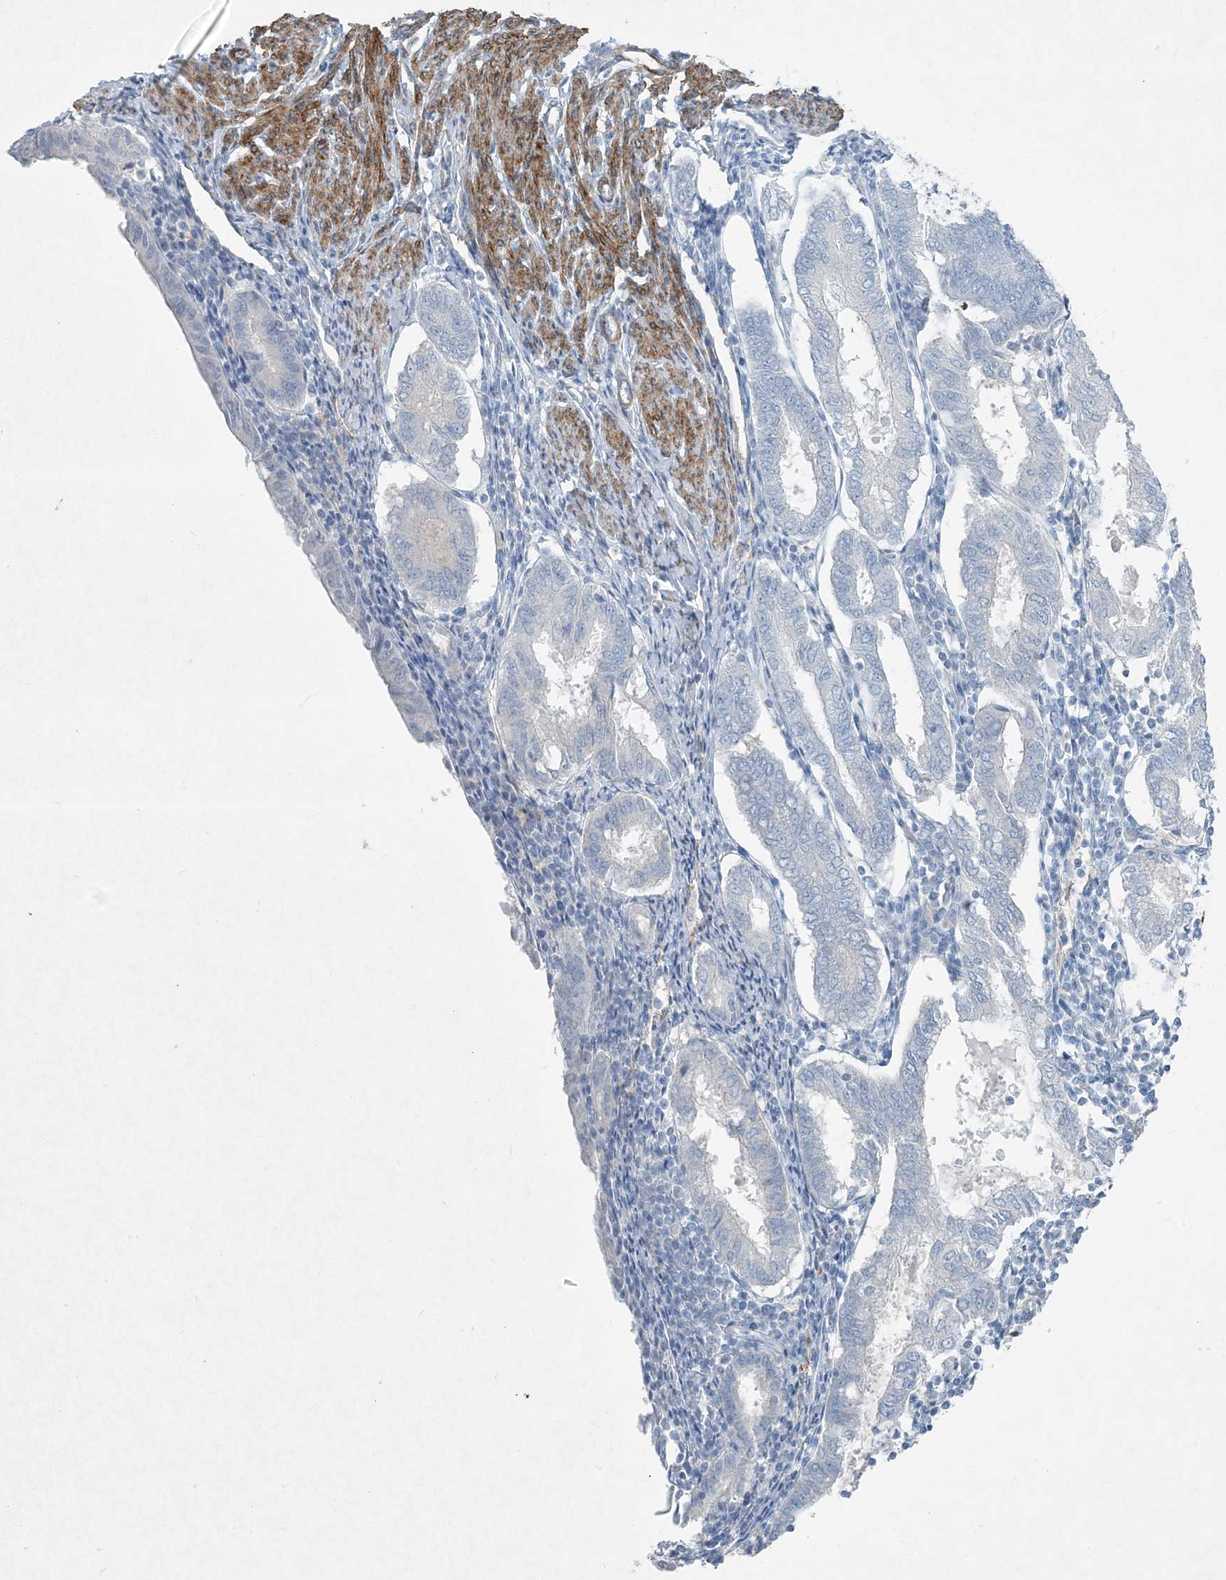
{"staining": {"intensity": "negative", "quantity": "none", "location": "none"}, "tissue": "endometrial cancer", "cell_type": "Tumor cells", "image_type": "cancer", "snomed": [{"axis": "morphology", "description": "Adenocarcinoma, NOS"}, {"axis": "topography", "description": "Endometrium"}], "caption": "This is an immunohistochemistry histopathology image of human endometrial cancer (adenocarcinoma). There is no expression in tumor cells.", "gene": "PGM5", "patient": {"sex": "female", "age": 86}}